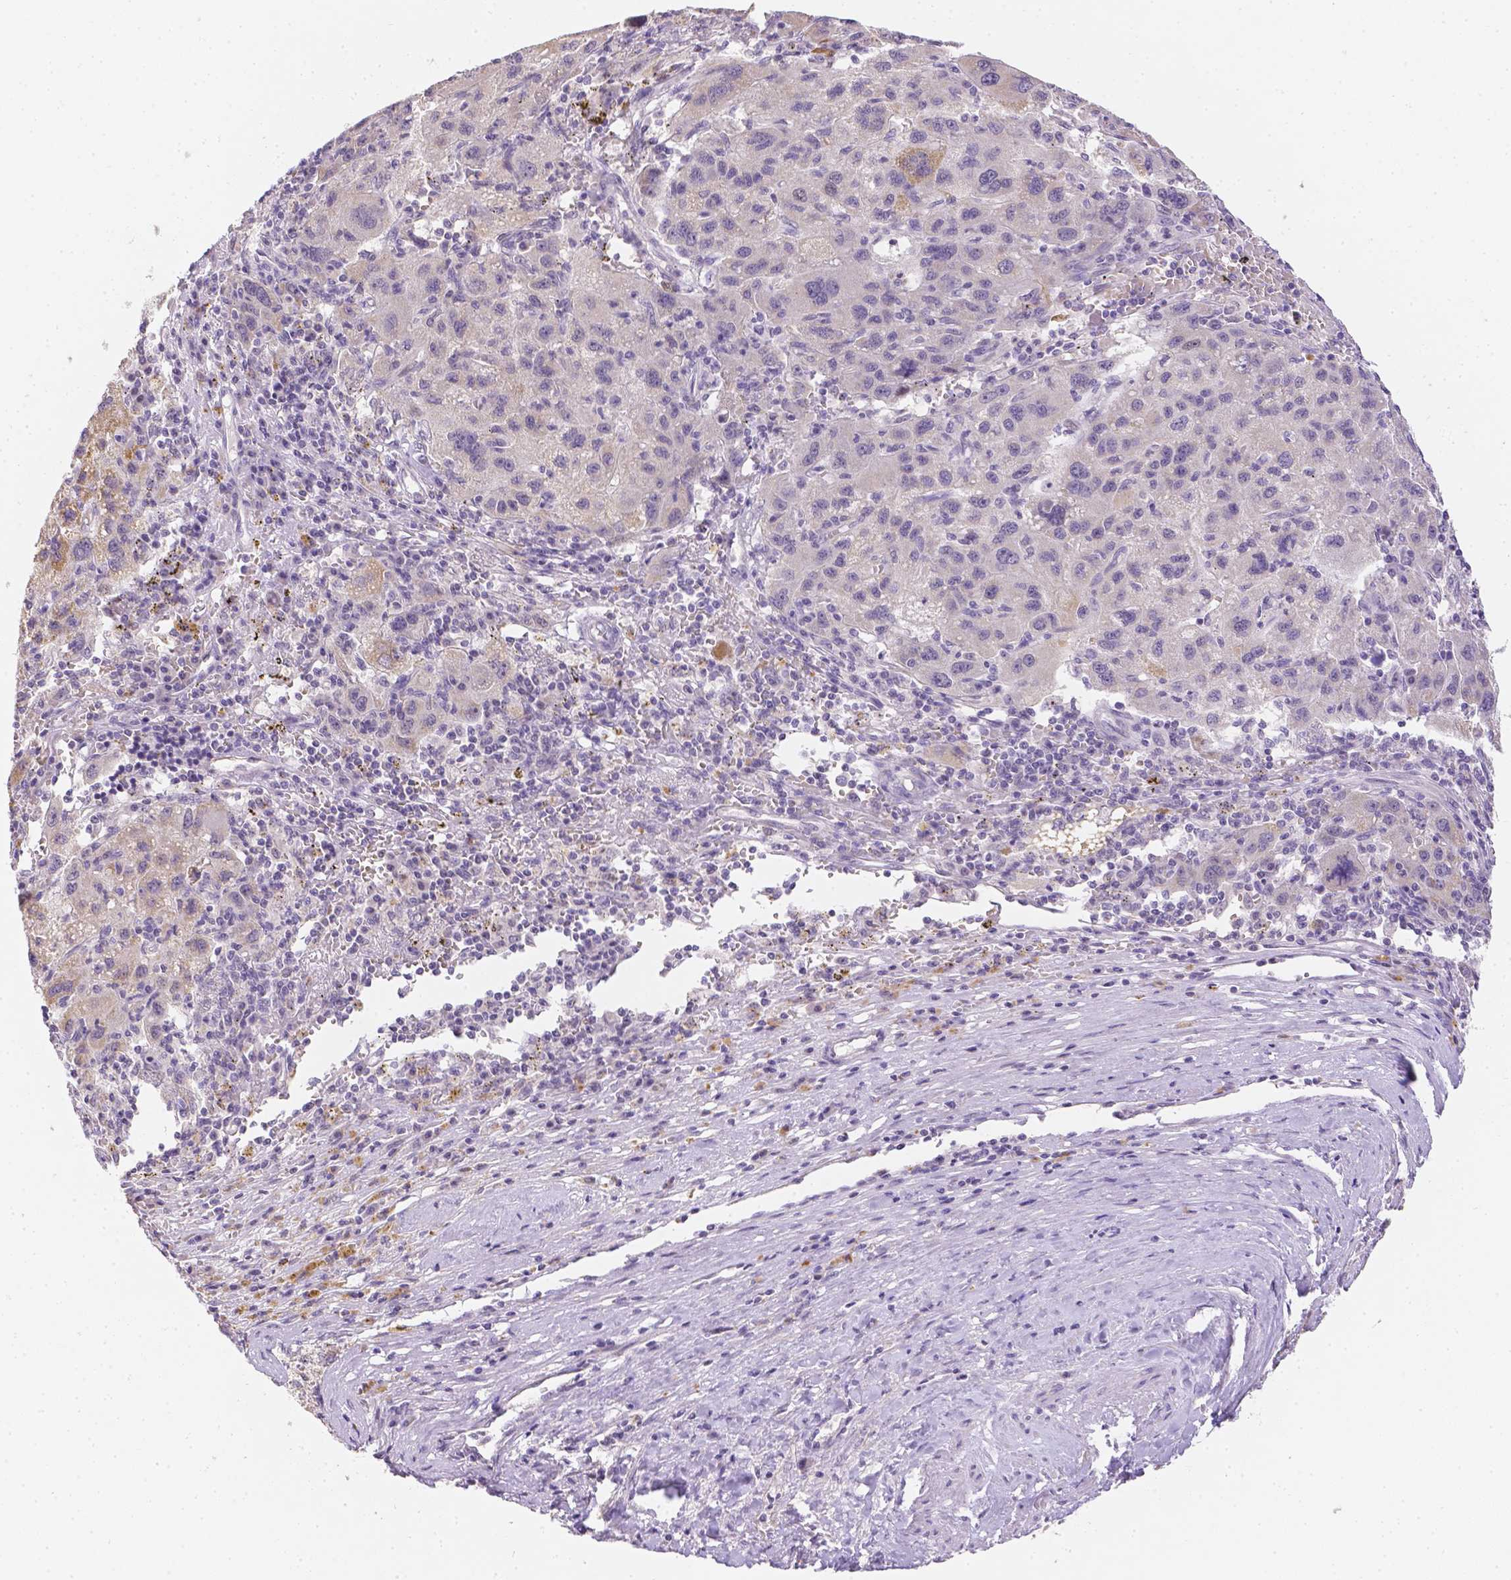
{"staining": {"intensity": "negative", "quantity": "none", "location": "none"}, "tissue": "liver cancer", "cell_type": "Tumor cells", "image_type": "cancer", "snomed": [{"axis": "morphology", "description": "Carcinoma, Hepatocellular, NOS"}, {"axis": "topography", "description": "Liver"}], "caption": "Micrograph shows no protein positivity in tumor cells of hepatocellular carcinoma (liver) tissue.", "gene": "ZNF280B", "patient": {"sex": "female", "age": 77}}